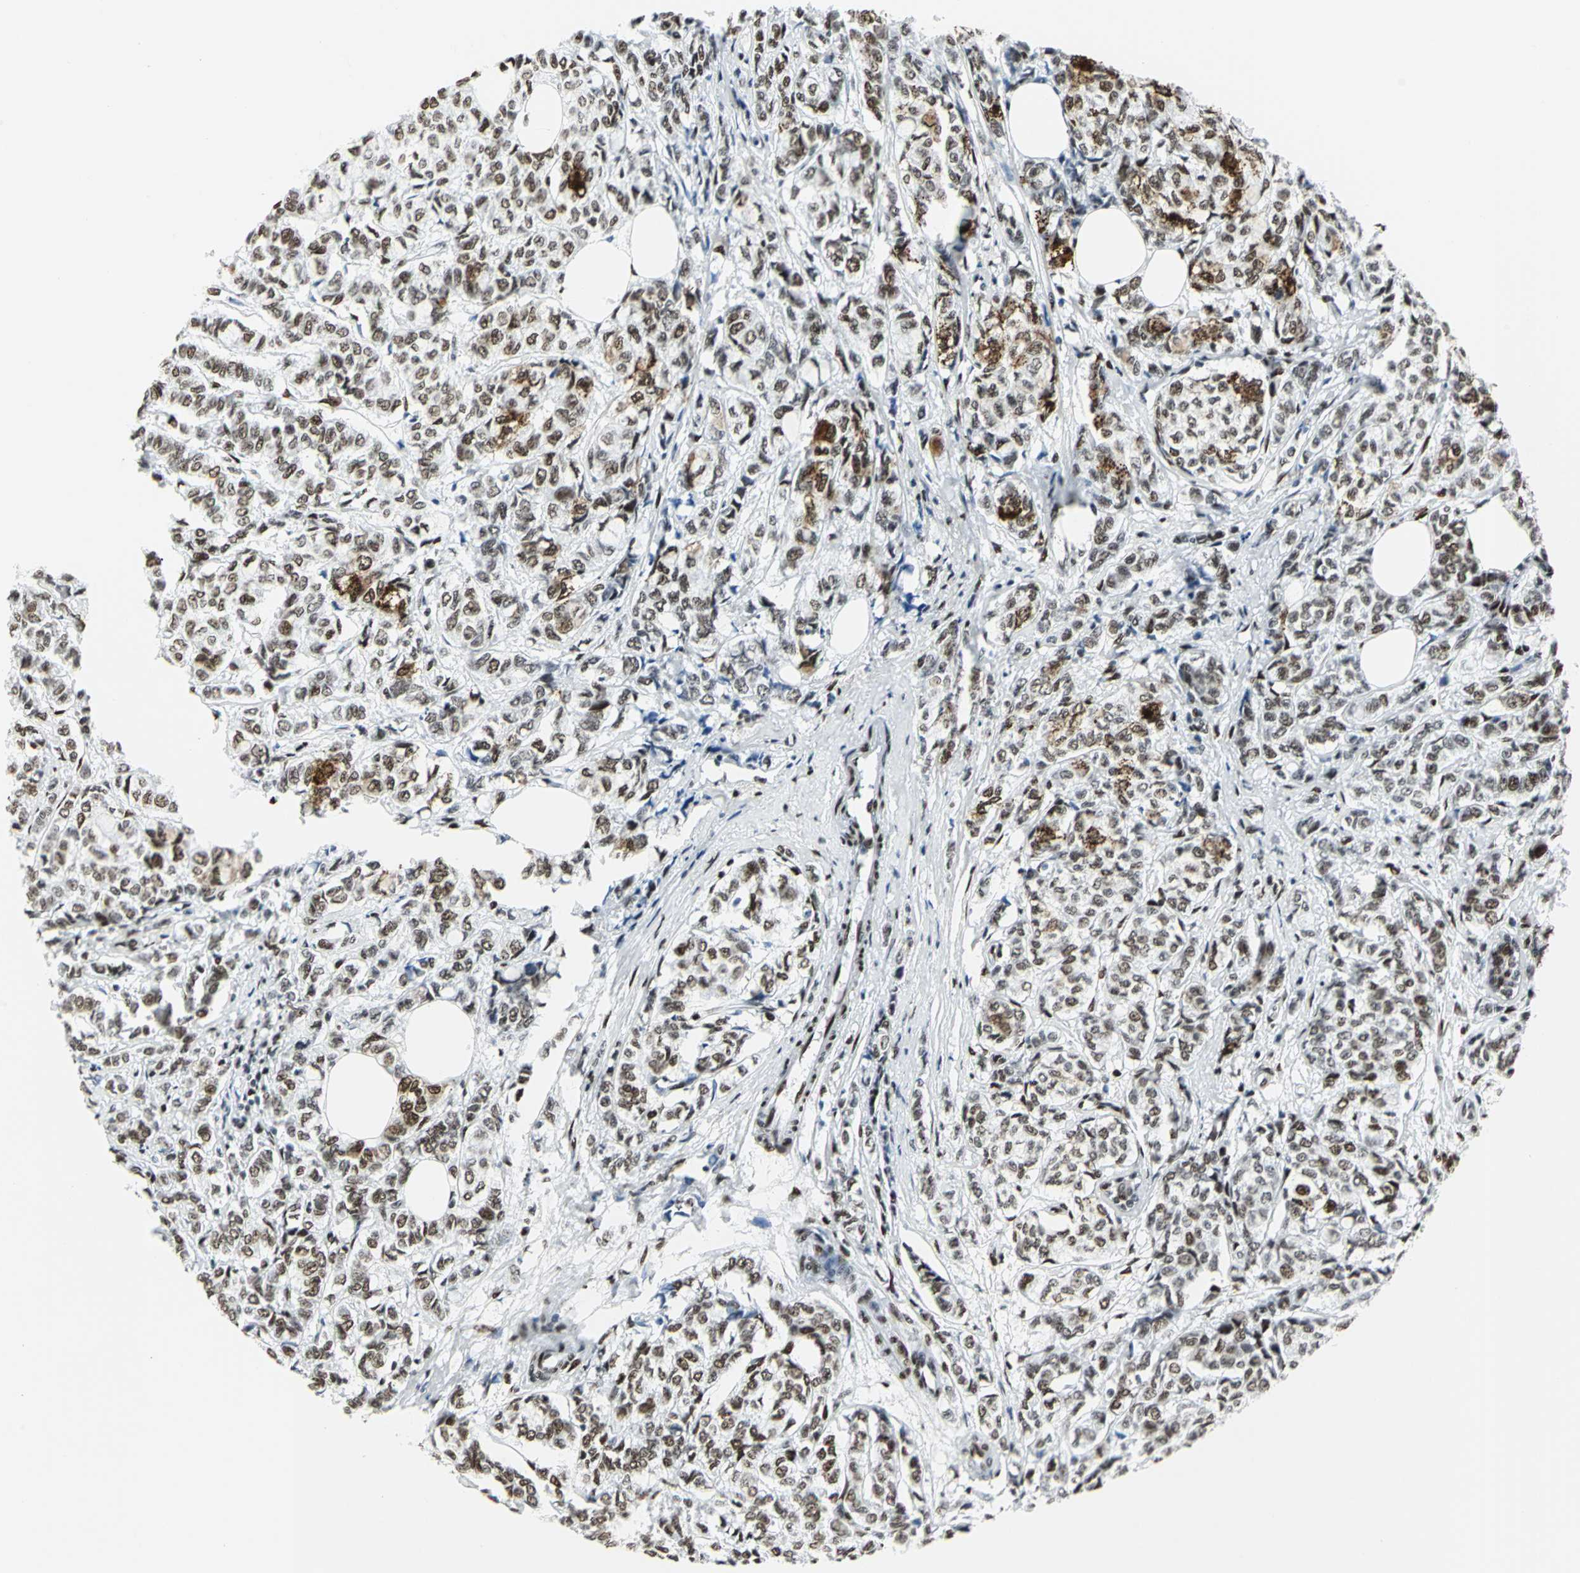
{"staining": {"intensity": "moderate", "quantity": ">75%", "location": "nuclear"}, "tissue": "breast cancer", "cell_type": "Tumor cells", "image_type": "cancer", "snomed": [{"axis": "morphology", "description": "Lobular carcinoma"}, {"axis": "topography", "description": "Breast"}], "caption": "Lobular carcinoma (breast) tissue reveals moderate nuclear staining in approximately >75% of tumor cells, visualized by immunohistochemistry. The staining was performed using DAB, with brown indicating positive protein expression. Nuclei are stained blue with hematoxylin.", "gene": "HDAC2", "patient": {"sex": "female", "age": 60}}